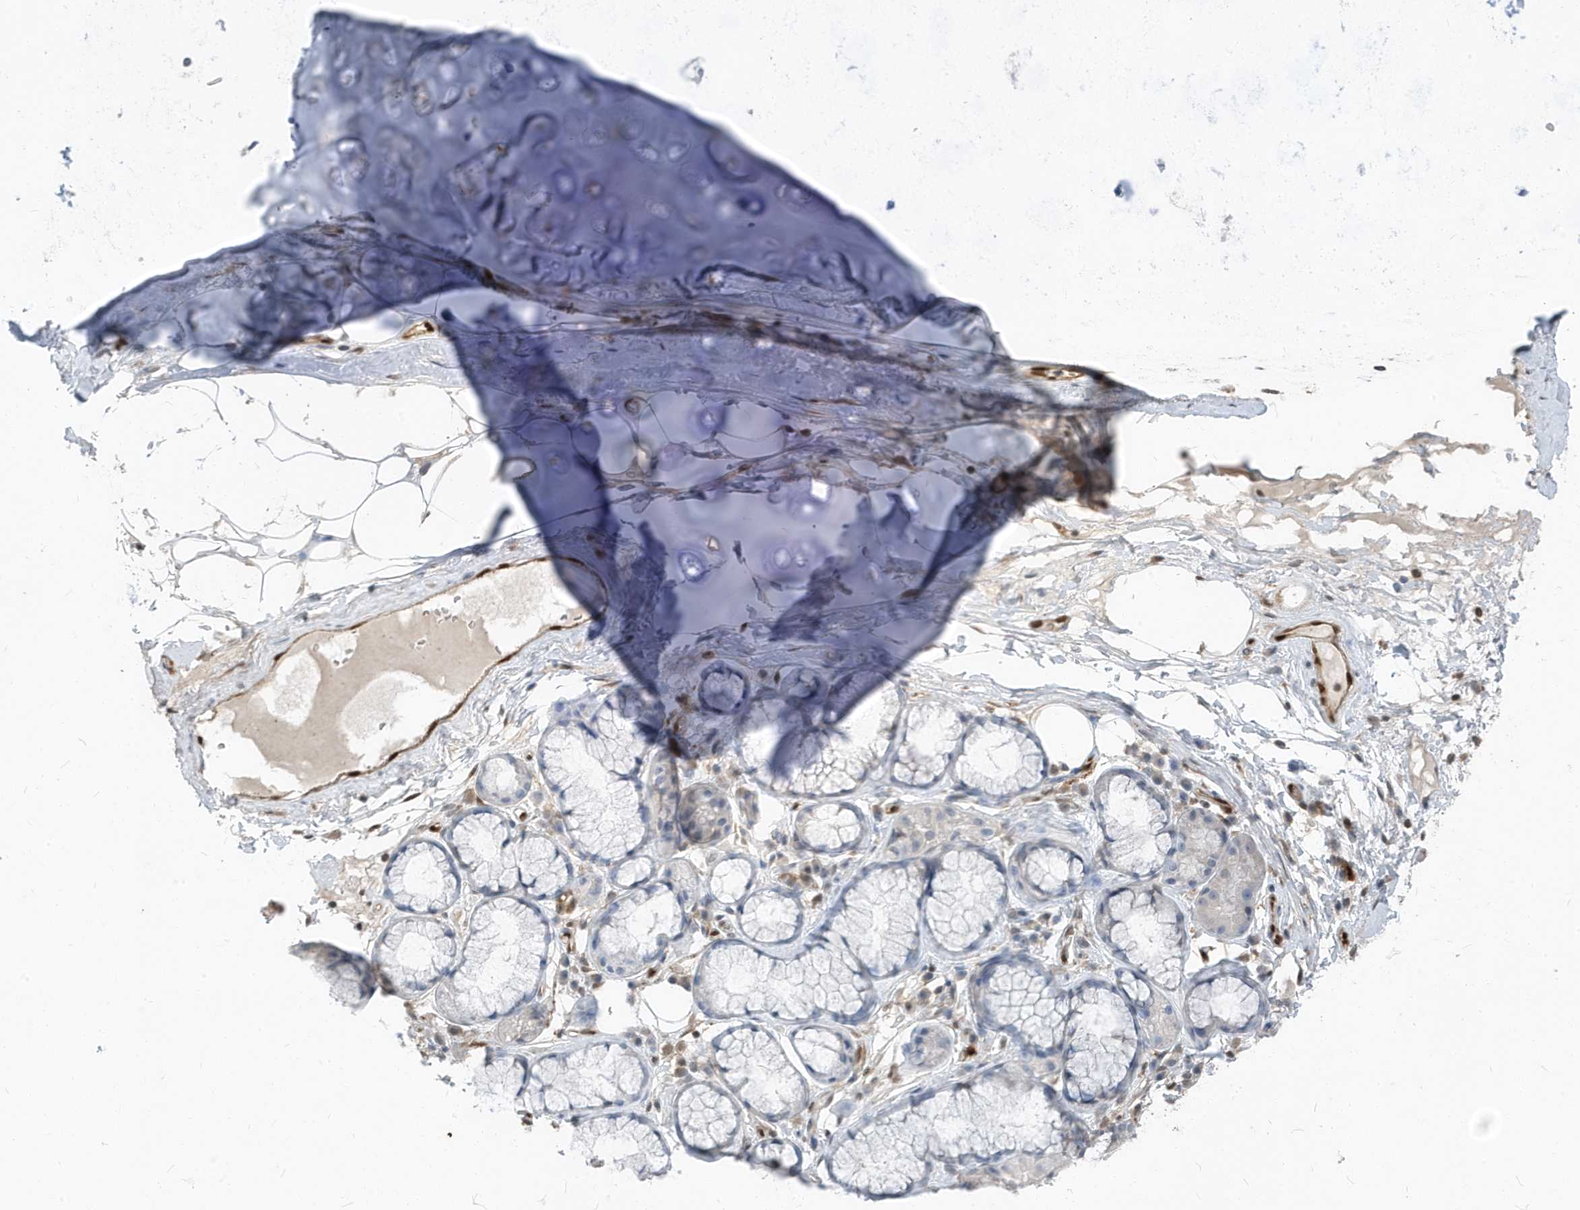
{"staining": {"intensity": "weak", "quantity": ">75%", "location": "nuclear"}, "tissue": "adipose tissue", "cell_type": "Adipocytes", "image_type": "normal", "snomed": [{"axis": "morphology", "description": "Normal tissue, NOS"}, {"axis": "topography", "description": "Cartilage tissue"}], "caption": "Benign adipose tissue displays weak nuclear expression in about >75% of adipocytes, visualized by immunohistochemistry. The protein of interest is stained brown, and the nuclei are stained in blue (DAB IHC with brightfield microscopy, high magnification).", "gene": "NCOA7", "patient": {"sex": "female", "age": 63}}